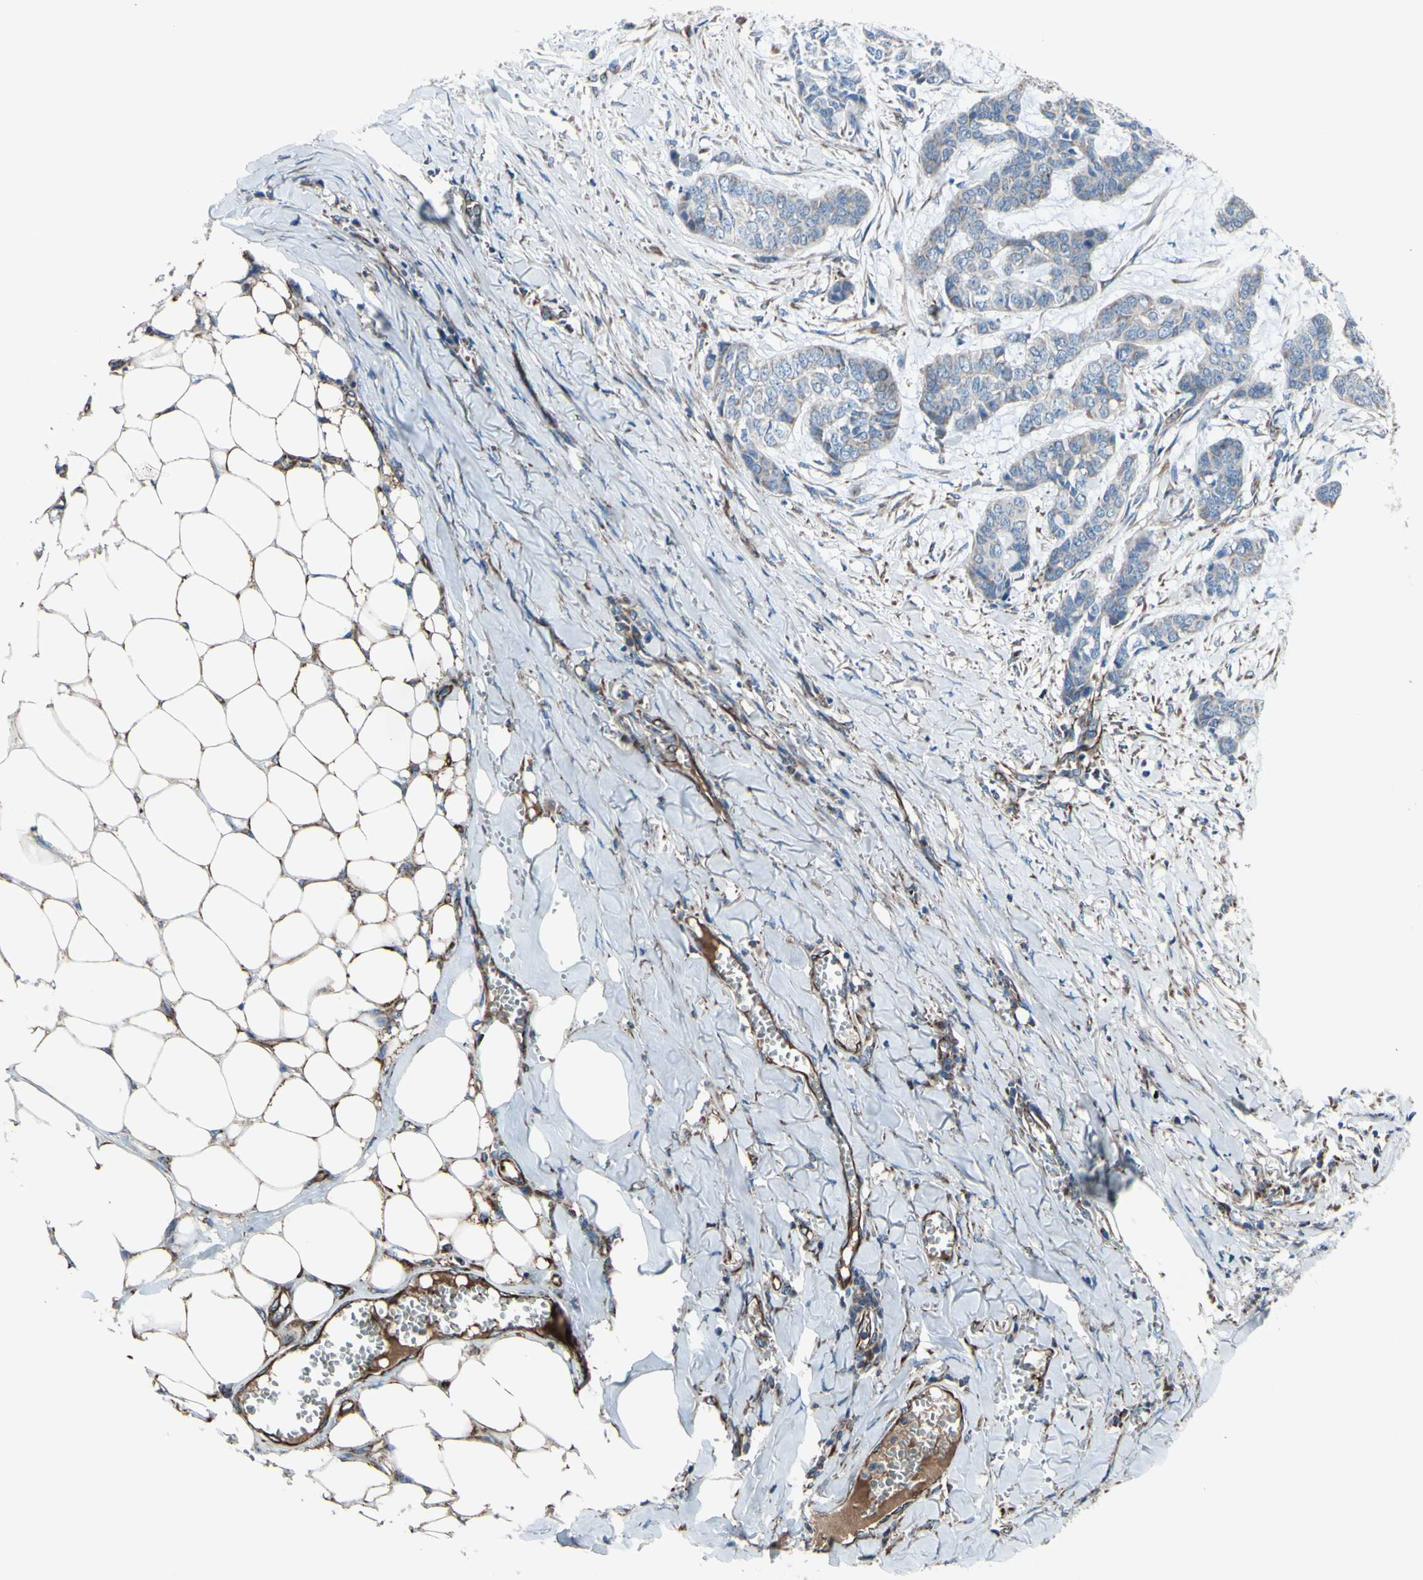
{"staining": {"intensity": "weak", "quantity": "25%-75%", "location": "cytoplasmic/membranous"}, "tissue": "skin cancer", "cell_type": "Tumor cells", "image_type": "cancer", "snomed": [{"axis": "morphology", "description": "Basal cell carcinoma"}, {"axis": "topography", "description": "Skin"}], "caption": "Human skin basal cell carcinoma stained with a protein marker reveals weak staining in tumor cells.", "gene": "EMC7", "patient": {"sex": "female", "age": 64}}